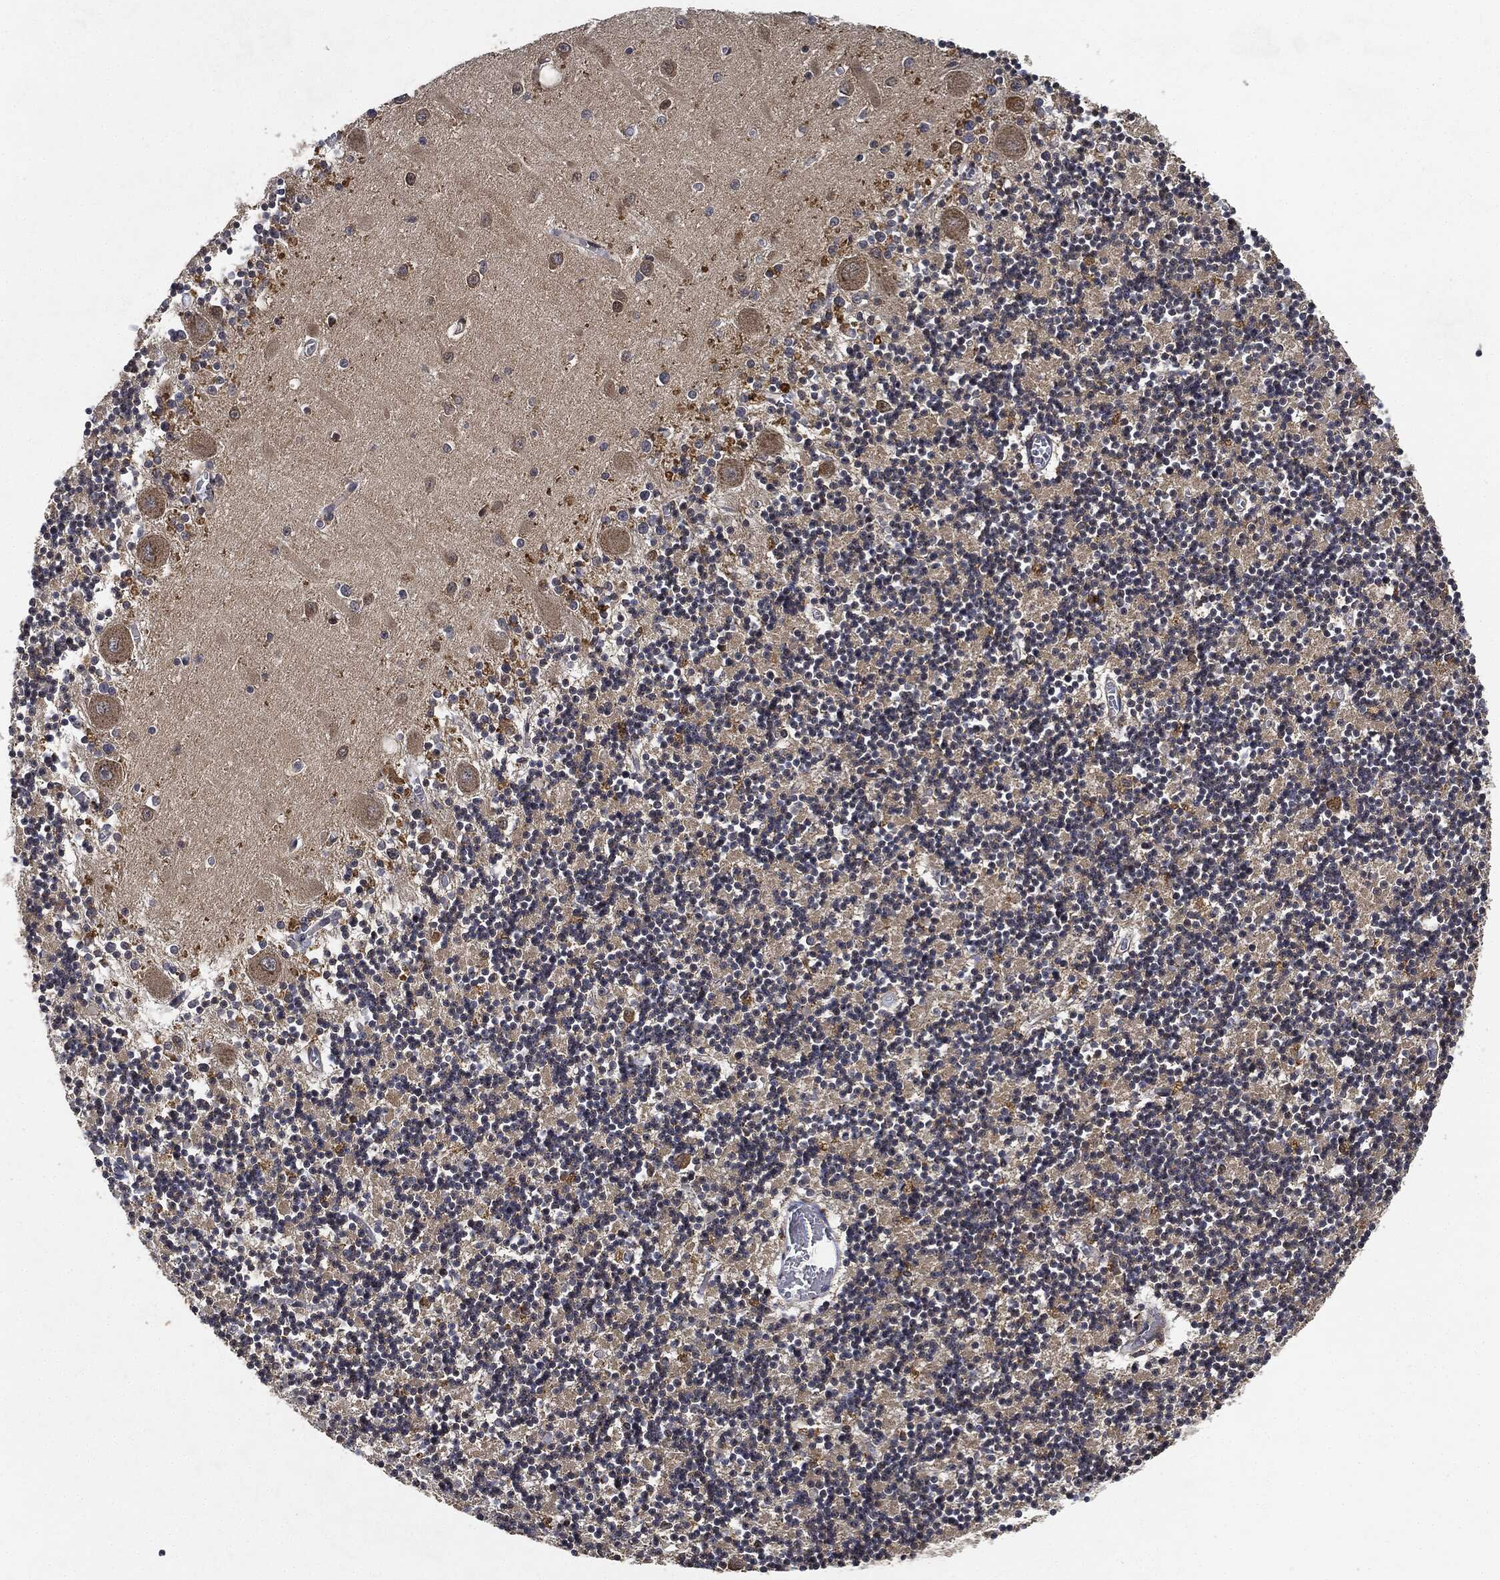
{"staining": {"intensity": "negative", "quantity": "none", "location": "none"}, "tissue": "cerebellum", "cell_type": "Cells in granular layer", "image_type": "normal", "snomed": [{"axis": "morphology", "description": "Normal tissue, NOS"}, {"axis": "topography", "description": "Cerebellum"}], "caption": "The immunohistochemistry (IHC) micrograph has no significant staining in cells in granular layer of cerebellum.", "gene": "MLST8", "patient": {"sex": "female", "age": 64}}